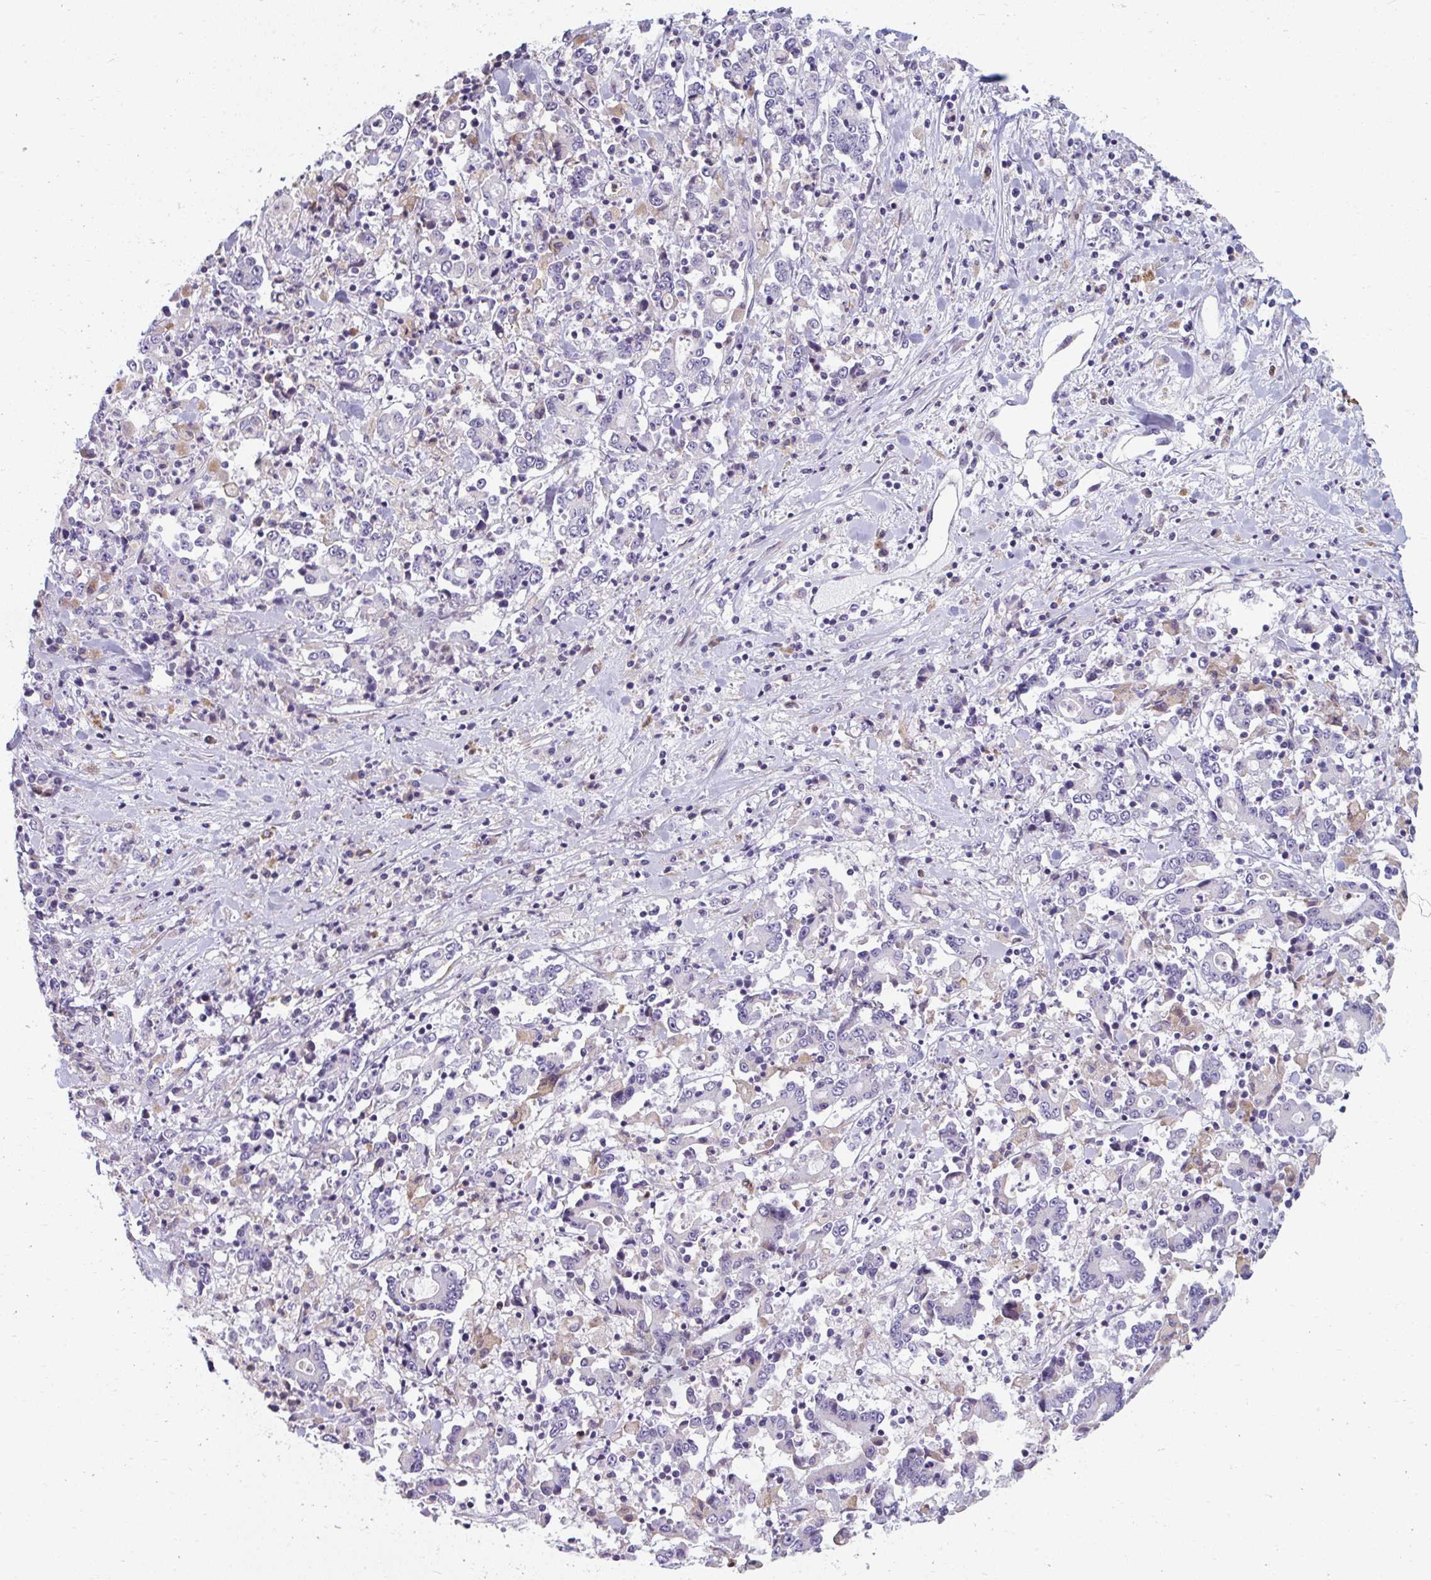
{"staining": {"intensity": "negative", "quantity": "none", "location": "none"}, "tissue": "stomach cancer", "cell_type": "Tumor cells", "image_type": "cancer", "snomed": [{"axis": "morphology", "description": "Adenocarcinoma, NOS"}, {"axis": "topography", "description": "Stomach, upper"}], "caption": "IHC of stomach cancer displays no staining in tumor cells. (Brightfield microscopy of DAB immunohistochemistry at high magnification).", "gene": "EIF1AD", "patient": {"sex": "male", "age": 68}}